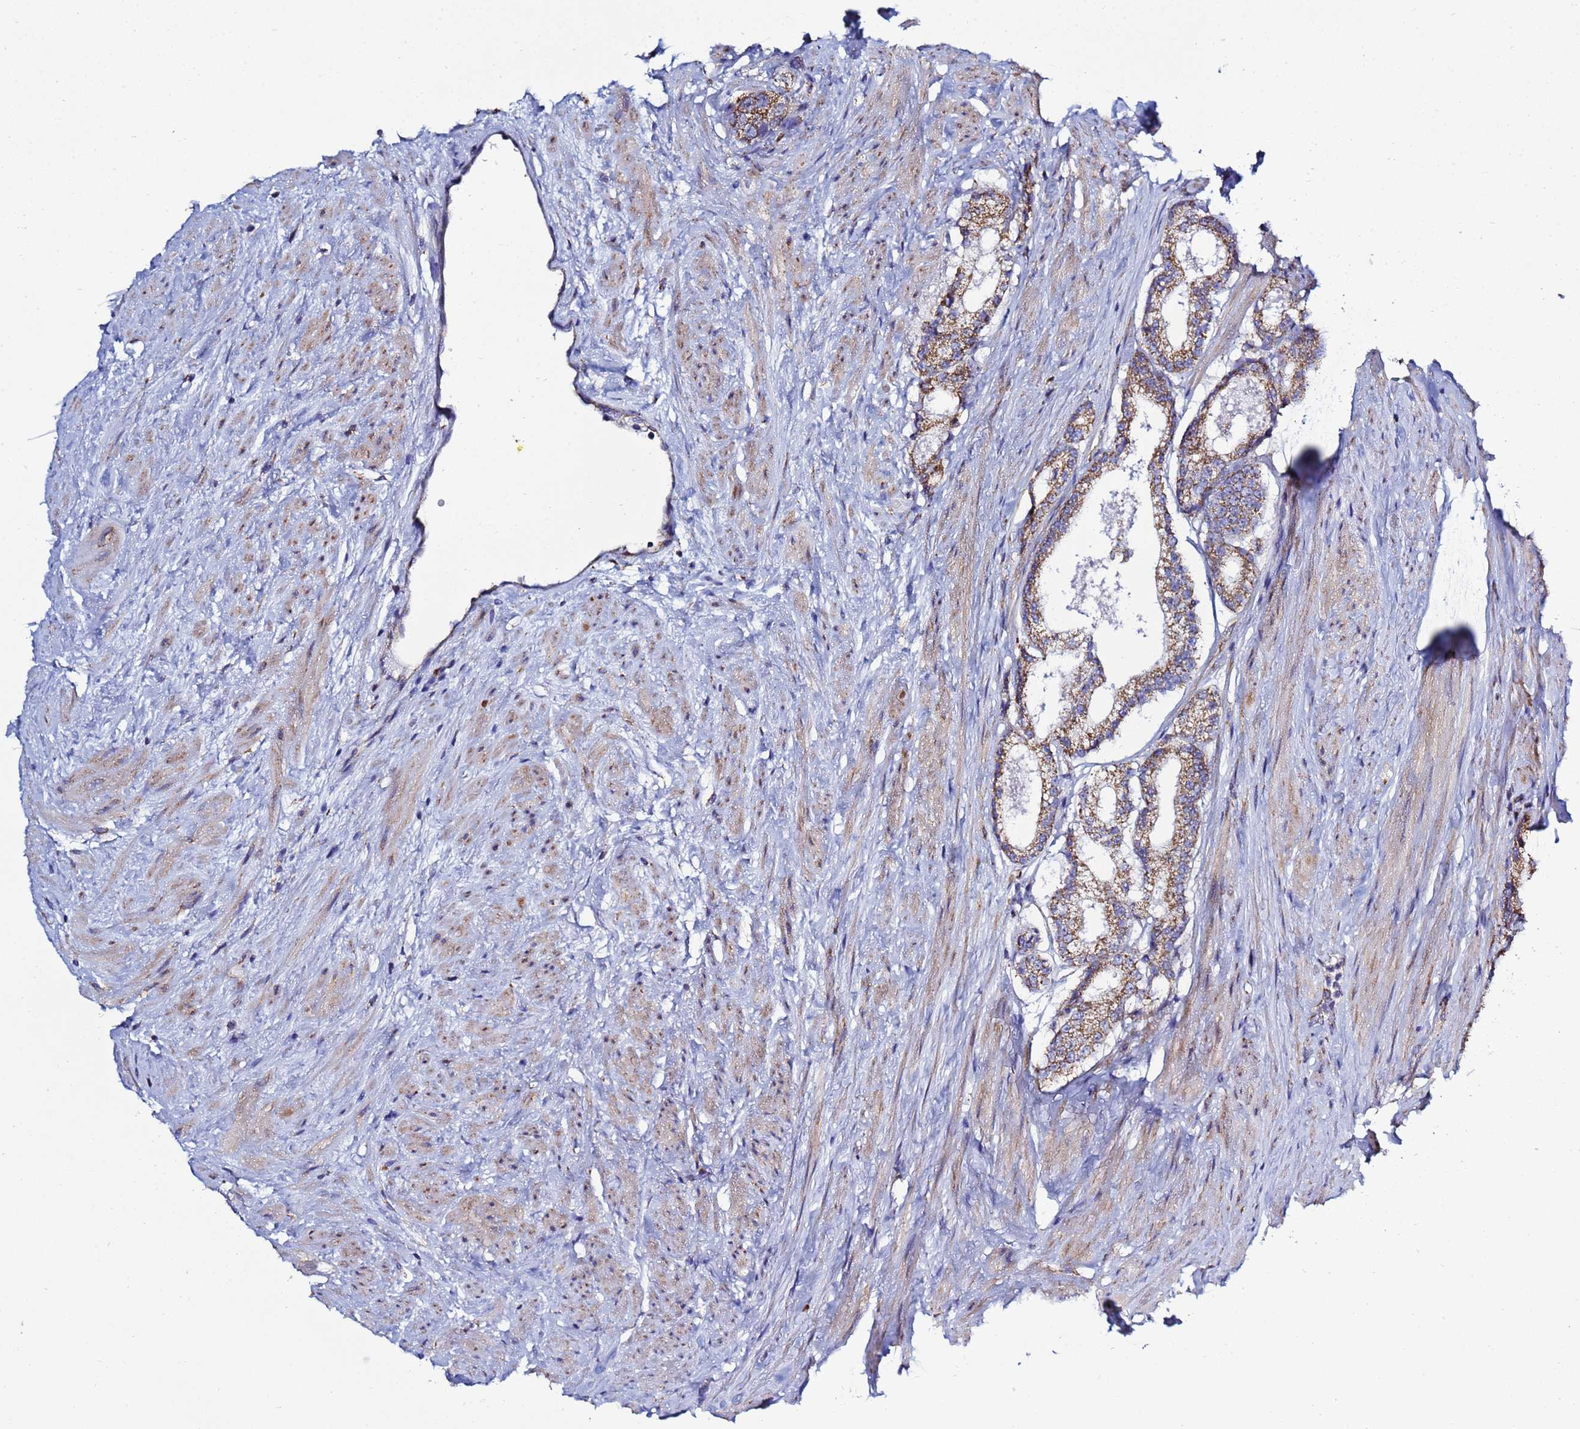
{"staining": {"intensity": "strong", "quantity": ">75%", "location": "cytoplasmic/membranous"}, "tissue": "prostate cancer", "cell_type": "Tumor cells", "image_type": "cancer", "snomed": [{"axis": "morphology", "description": "Adenocarcinoma, Low grade"}, {"axis": "topography", "description": "Prostate"}], "caption": "Human prostate adenocarcinoma (low-grade) stained with a protein marker displays strong staining in tumor cells.", "gene": "COQ4", "patient": {"sex": "male", "age": 68}}